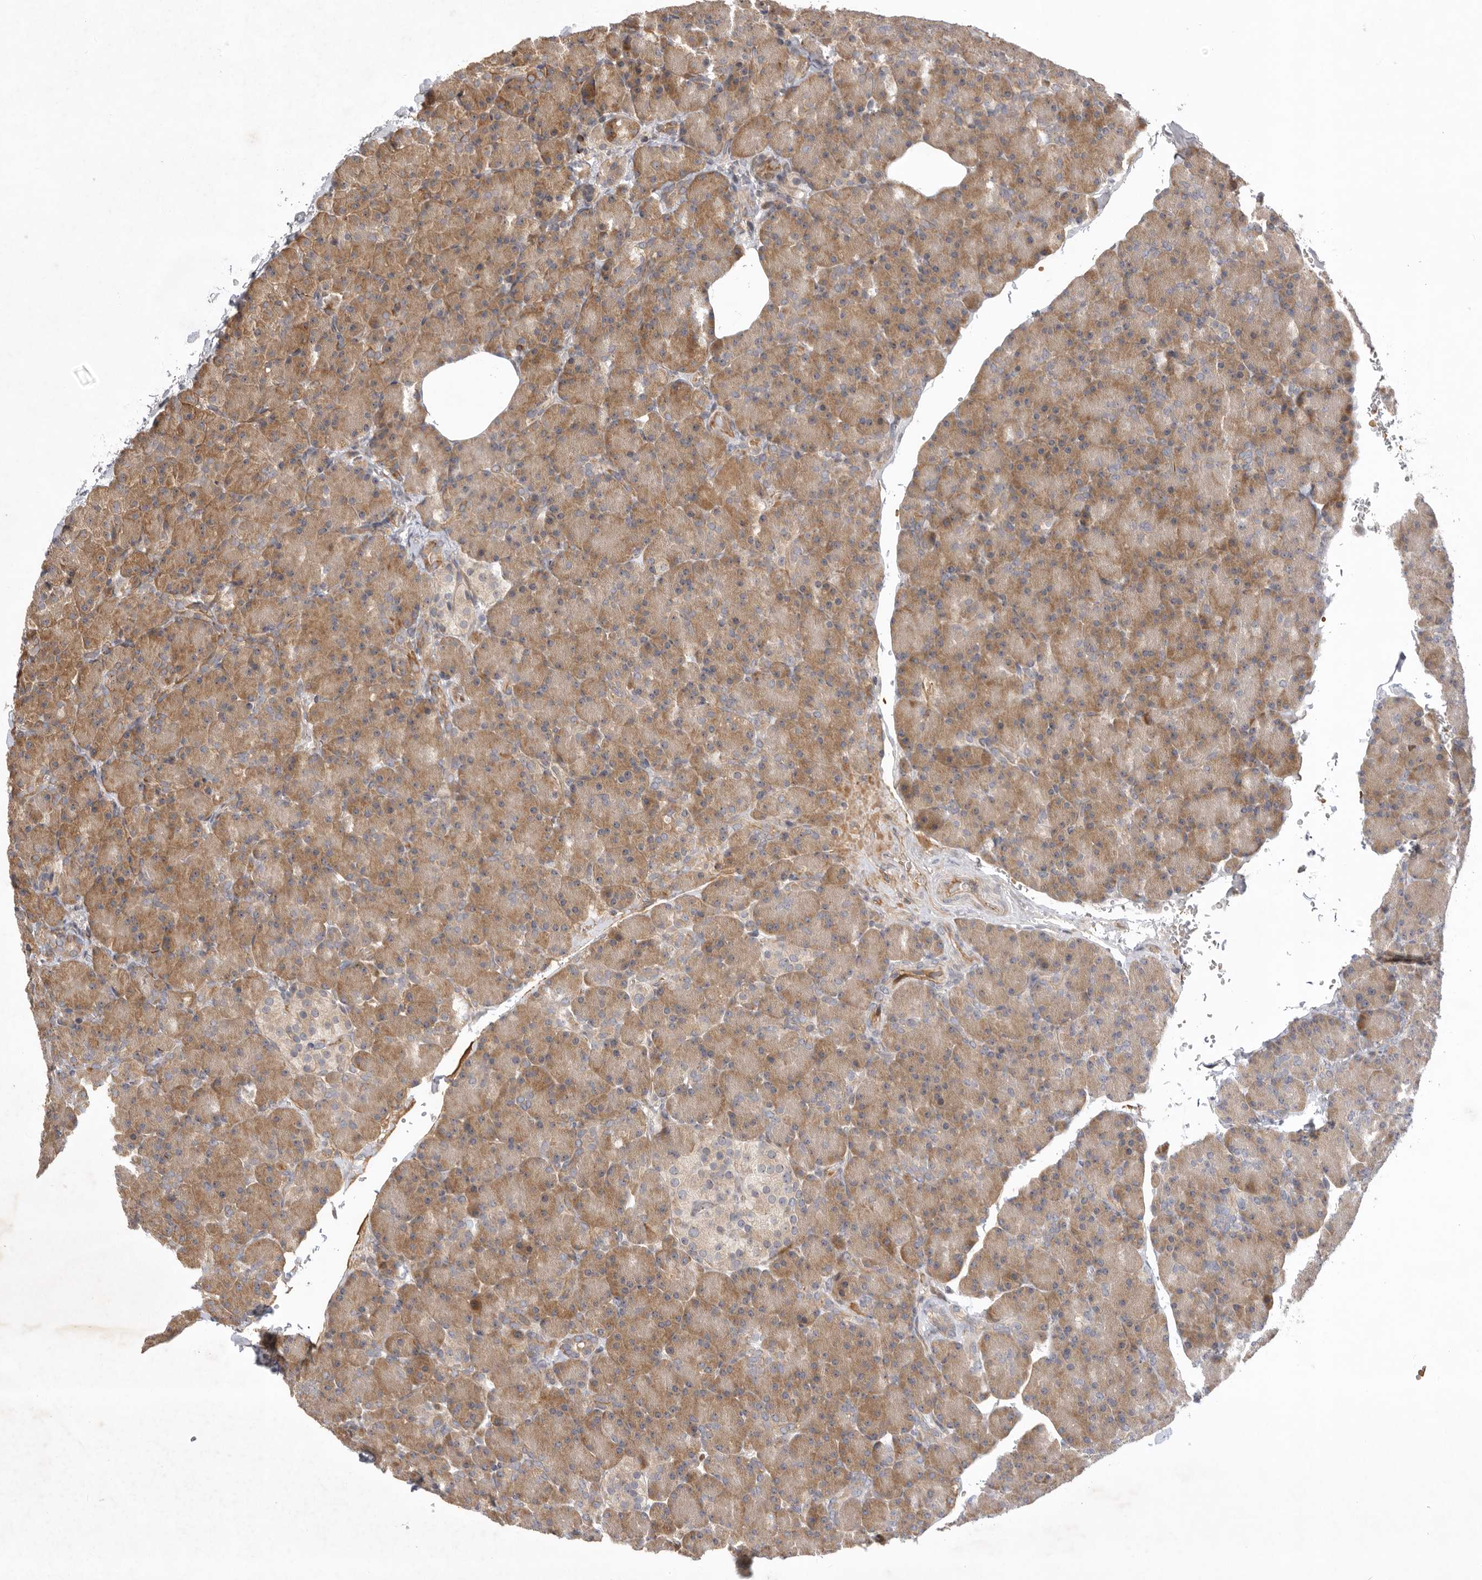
{"staining": {"intensity": "moderate", "quantity": "25%-75%", "location": "cytoplasmic/membranous"}, "tissue": "pancreas", "cell_type": "Exocrine glandular cells", "image_type": "normal", "snomed": [{"axis": "morphology", "description": "Normal tissue, NOS"}, {"axis": "topography", "description": "Pancreas"}], "caption": "Approximately 25%-75% of exocrine glandular cells in normal pancreas display moderate cytoplasmic/membranous protein staining as visualized by brown immunohistochemical staining.", "gene": "KIF2B", "patient": {"sex": "female", "age": 43}}